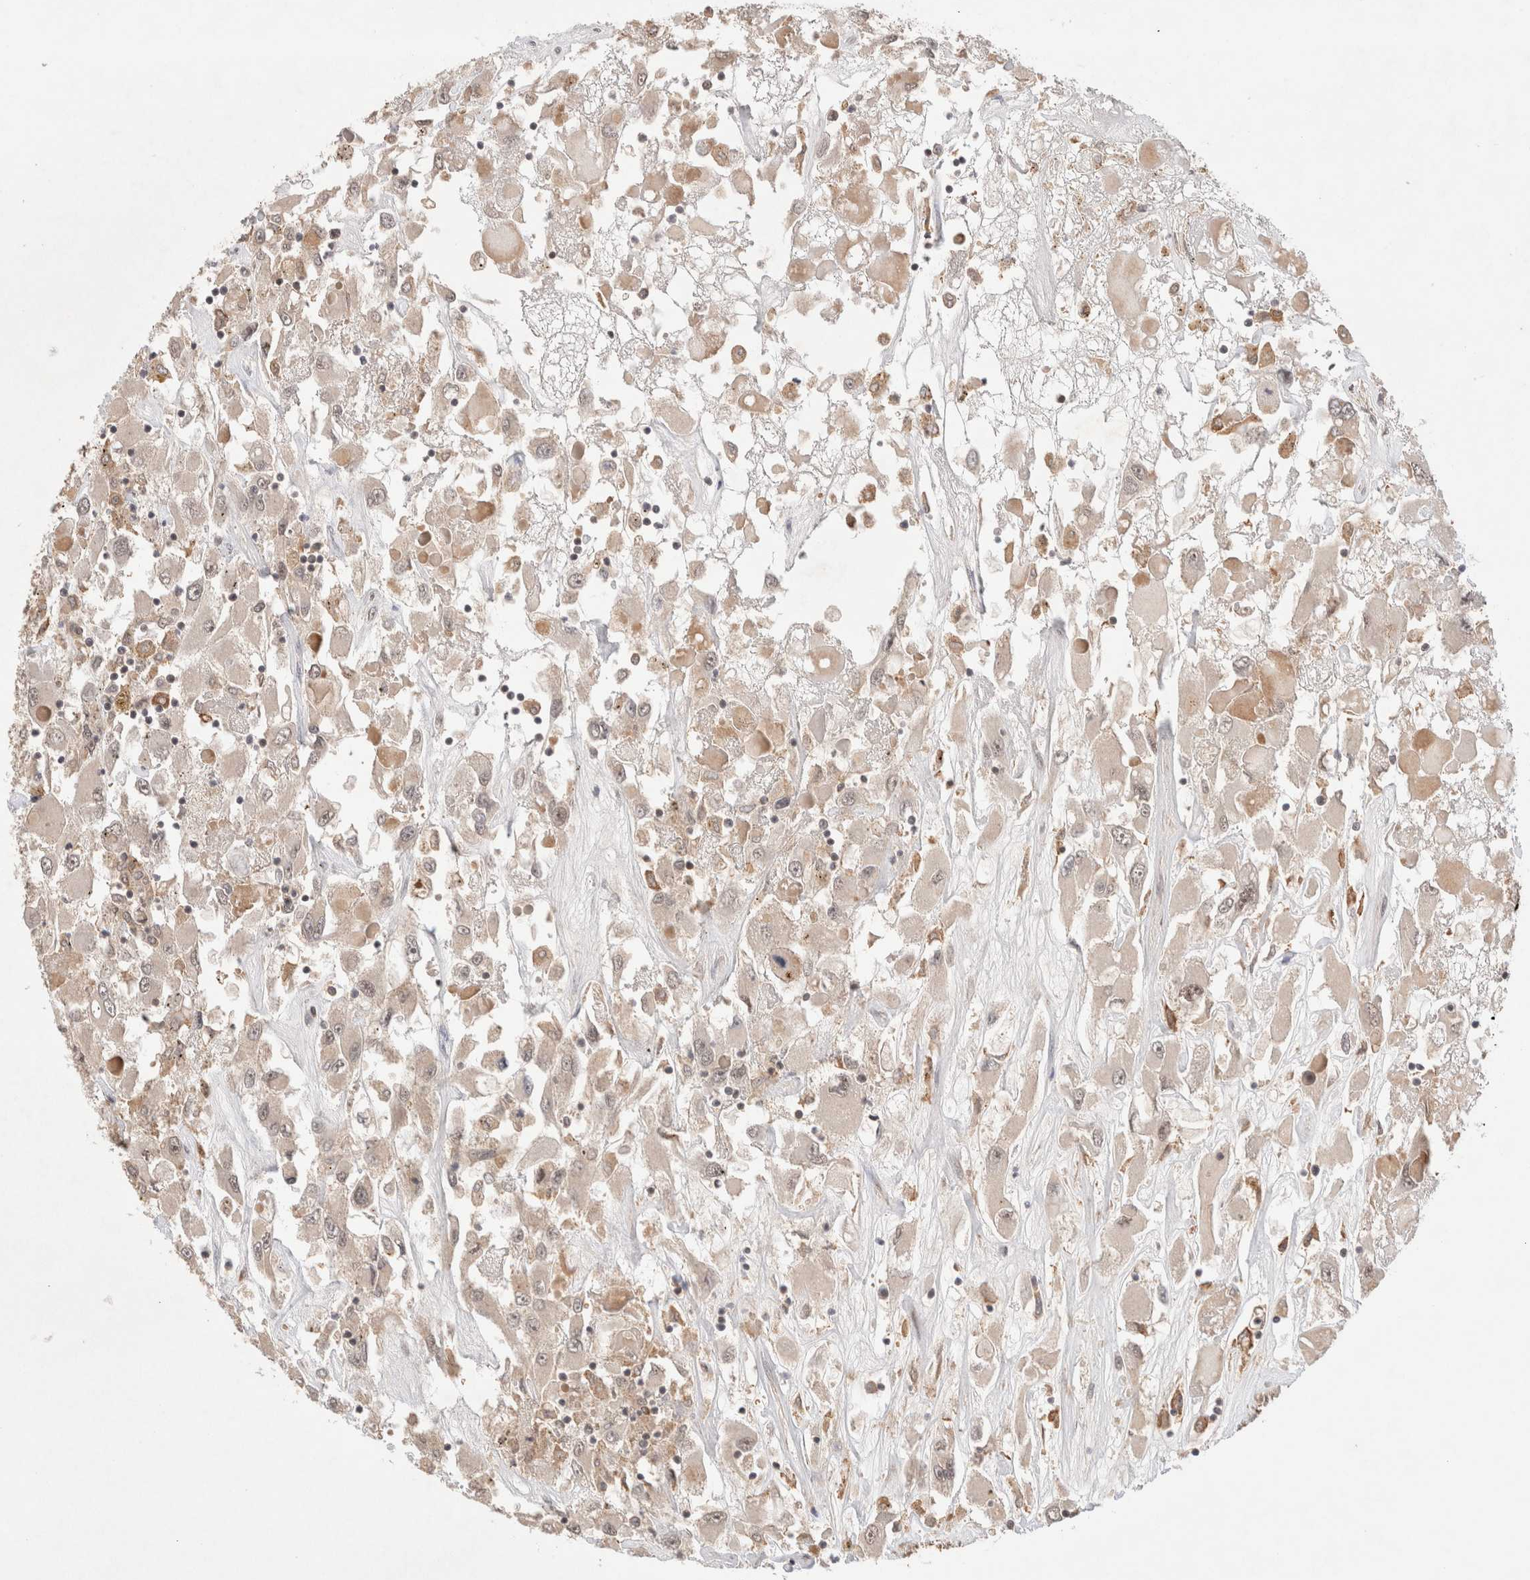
{"staining": {"intensity": "weak", "quantity": ">75%", "location": "cytoplasmic/membranous"}, "tissue": "renal cancer", "cell_type": "Tumor cells", "image_type": "cancer", "snomed": [{"axis": "morphology", "description": "Adenocarcinoma, NOS"}, {"axis": "topography", "description": "Kidney"}], "caption": "Renal cancer (adenocarcinoma) stained for a protein exhibits weak cytoplasmic/membranous positivity in tumor cells. (Stains: DAB (3,3'-diaminobenzidine) in brown, nuclei in blue, Microscopy: brightfield microscopy at high magnification).", "gene": "SIKE1", "patient": {"sex": "female", "age": 52}}